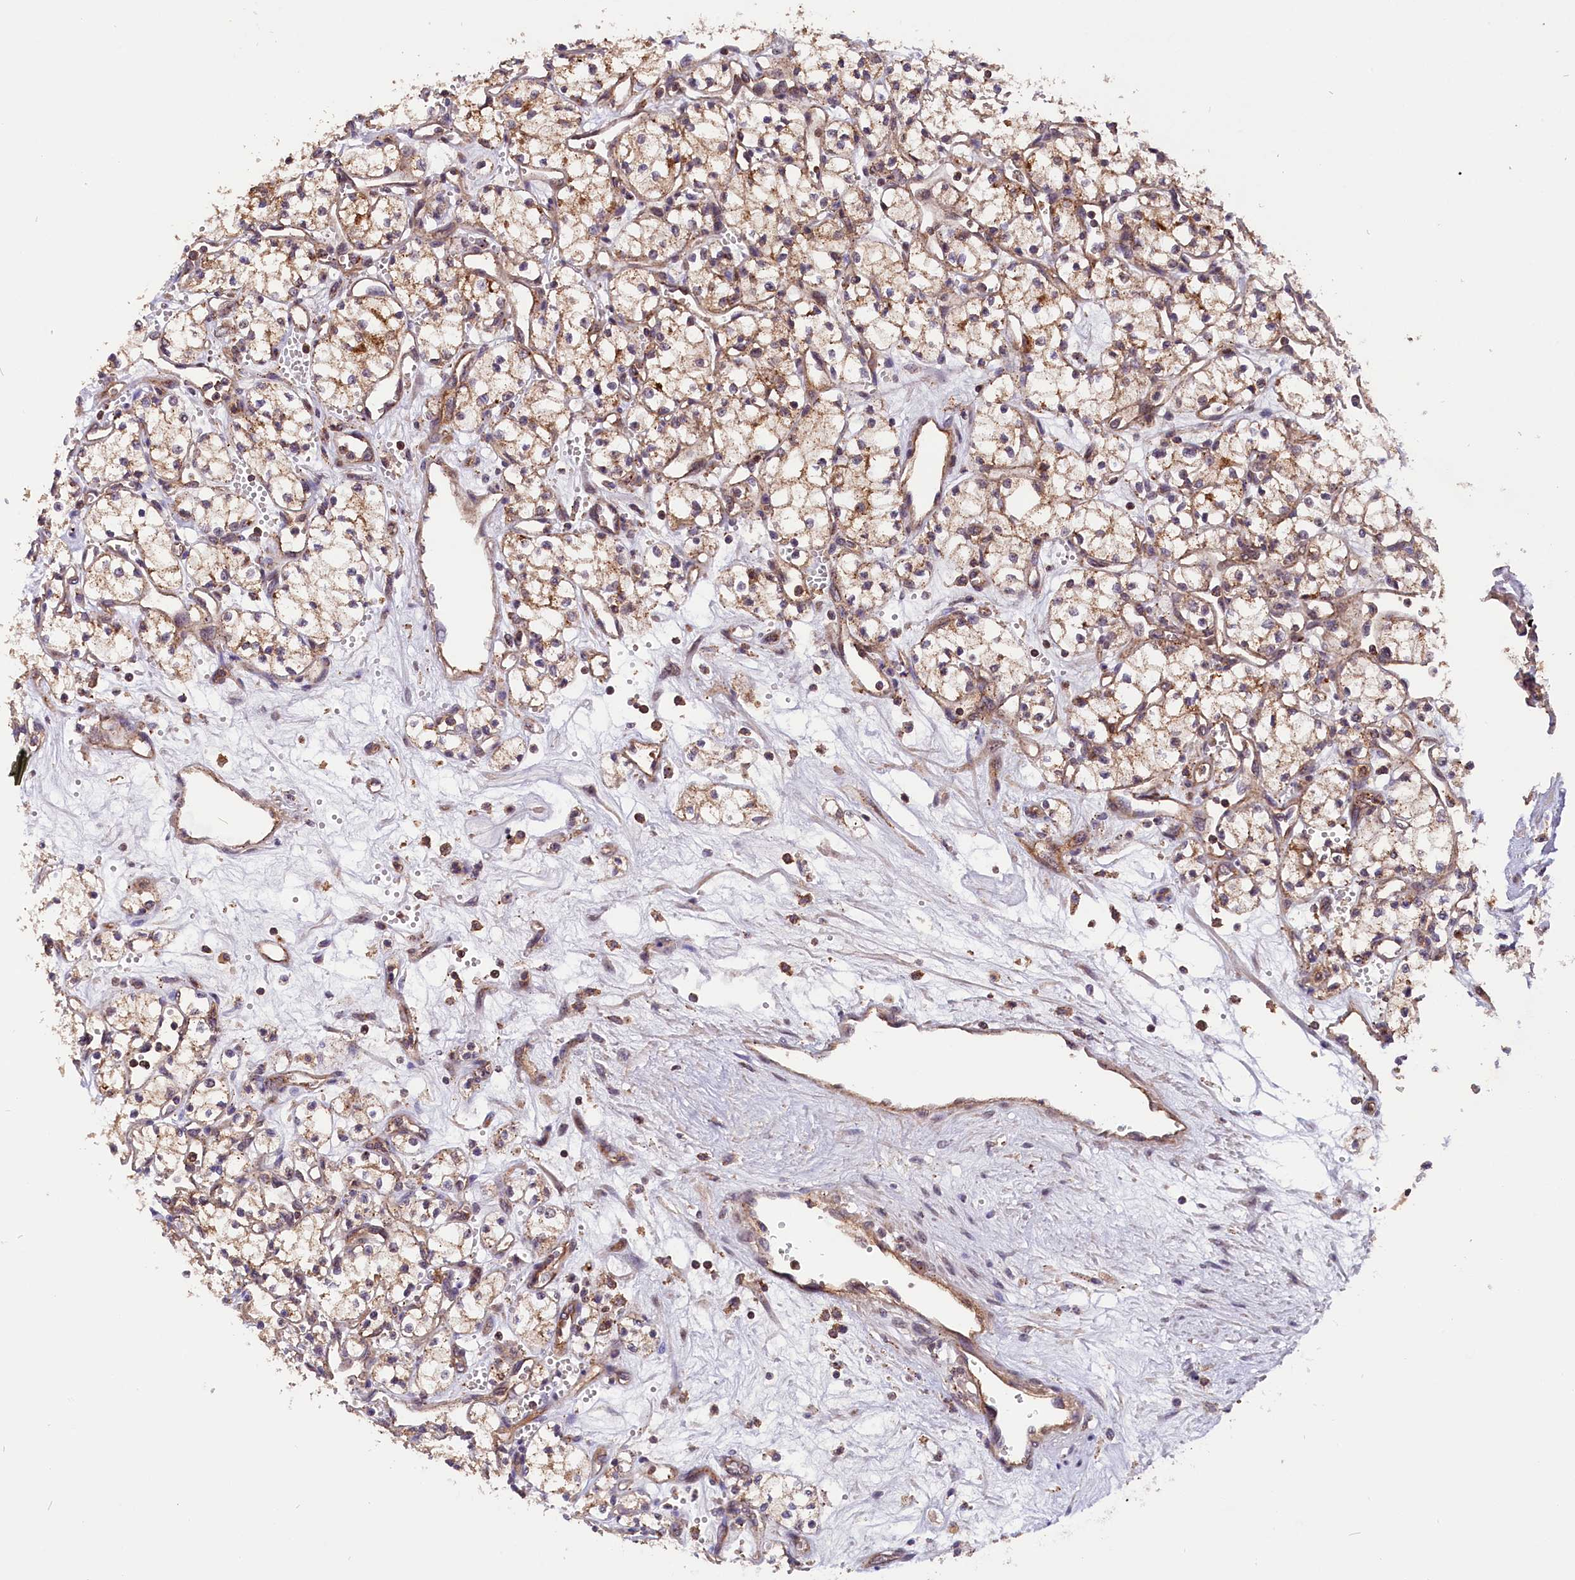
{"staining": {"intensity": "moderate", "quantity": ">75%", "location": "cytoplasmic/membranous"}, "tissue": "renal cancer", "cell_type": "Tumor cells", "image_type": "cancer", "snomed": [{"axis": "morphology", "description": "Adenocarcinoma, NOS"}, {"axis": "topography", "description": "Kidney"}], "caption": "This photomicrograph reveals IHC staining of human renal adenocarcinoma, with medium moderate cytoplasmic/membranous expression in approximately >75% of tumor cells.", "gene": "IST1", "patient": {"sex": "male", "age": 59}}